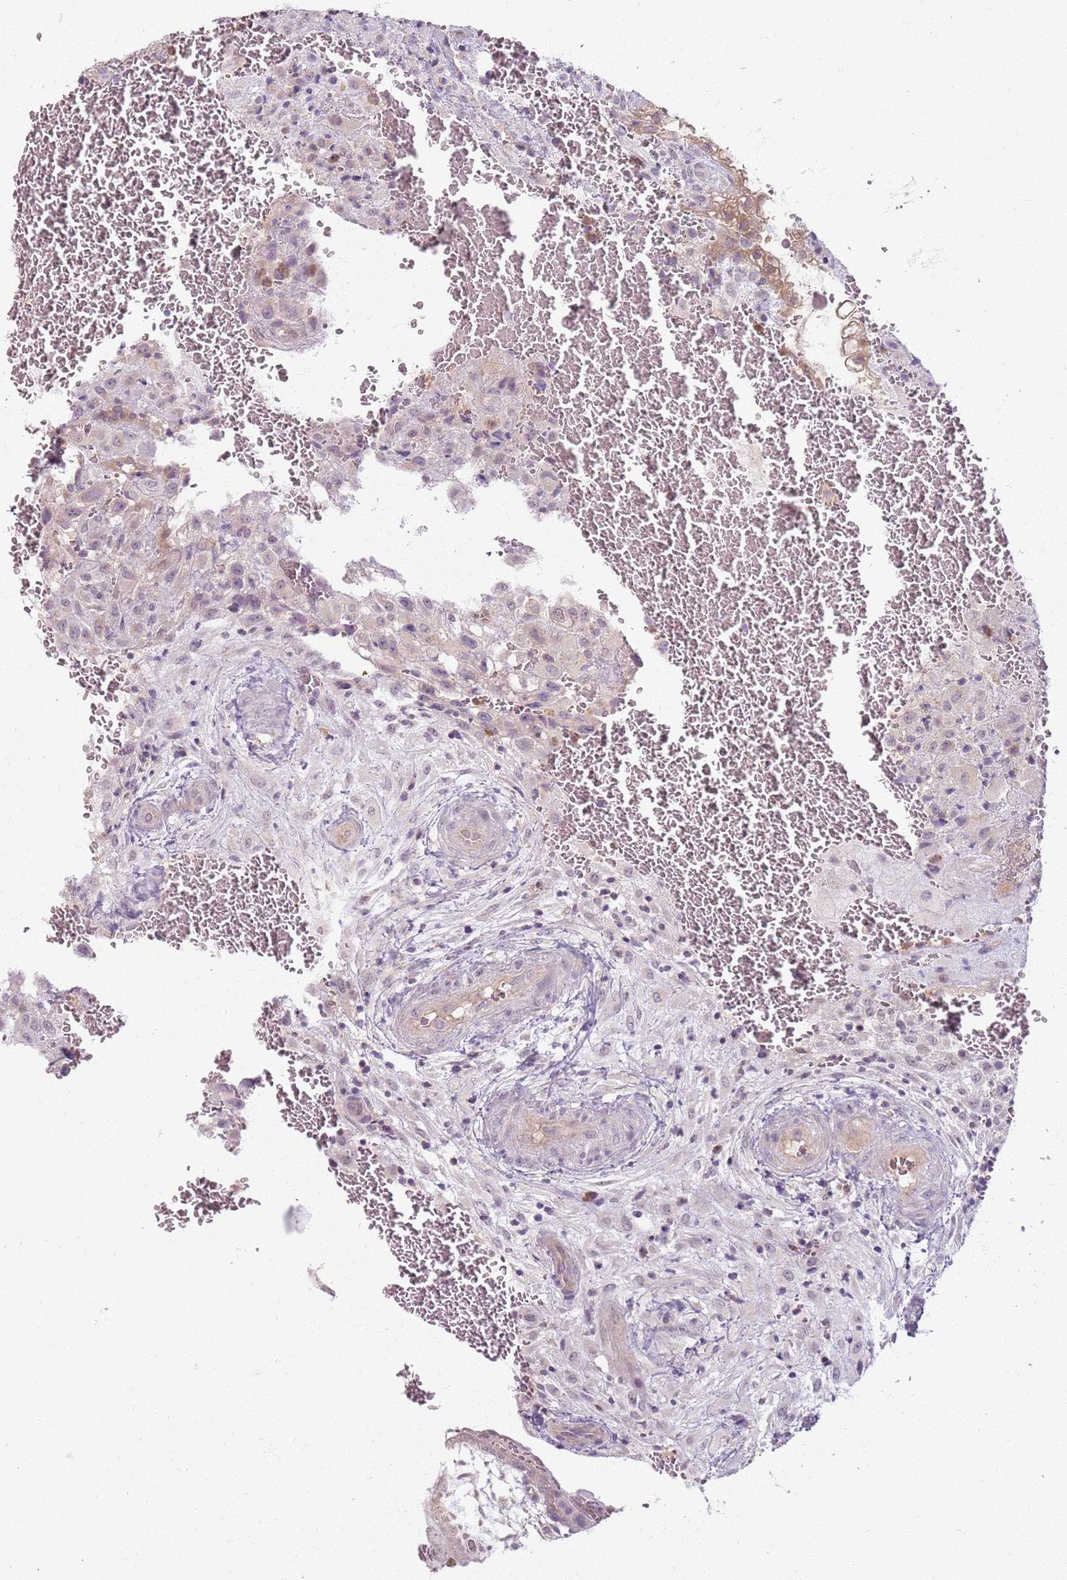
{"staining": {"intensity": "weak", "quantity": "<25%", "location": "cytoplasmic/membranous"}, "tissue": "placenta", "cell_type": "Decidual cells", "image_type": "normal", "snomed": [{"axis": "morphology", "description": "Normal tissue, NOS"}, {"axis": "topography", "description": "Placenta"}], "caption": "Immunohistochemistry (IHC) histopathology image of unremarkable placenta: placenta stained with DAB shows no significant protein staining in decidual cells.", "gene": "ZDHHC2", "patient": {"sex": "female", "age": 35}}